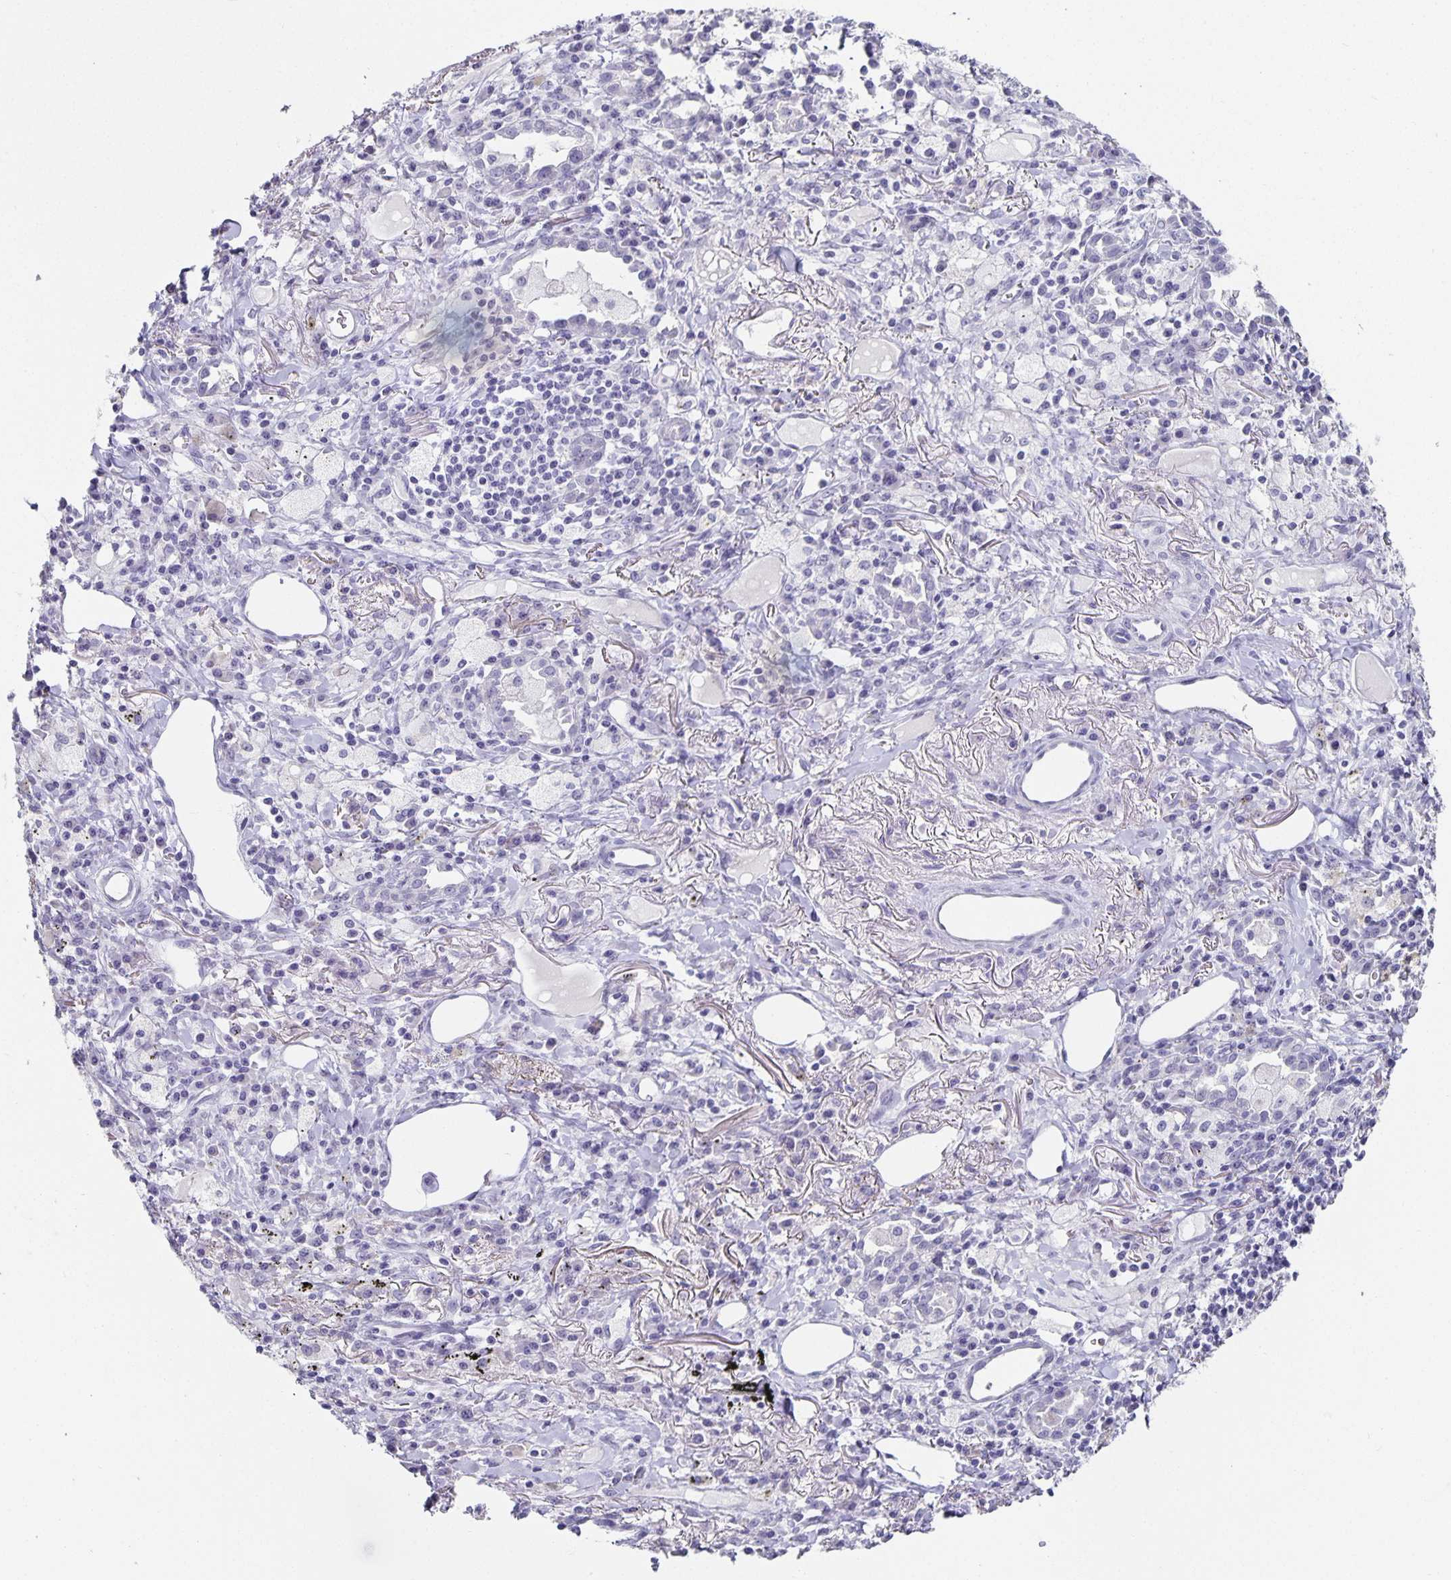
{"staining": {"intensity": "negative", "quantity": "none", "location": "none"}, "tissue": "lung cancer", "cell_type": "Tumor cells", "image_type": "cancer", "snomed": [{"axis": "morphology", "description": "Squamous cell carcinoma, NOS"}, {"axis": "topography", "description": "Lung"}], "caption": "Squamous cell carcinoma (lung) was stained to show a protein in brown. There is no significant staining in tumor cells.", "gene": "CHGA", "patient": {"sex": "male", "age": 74}}